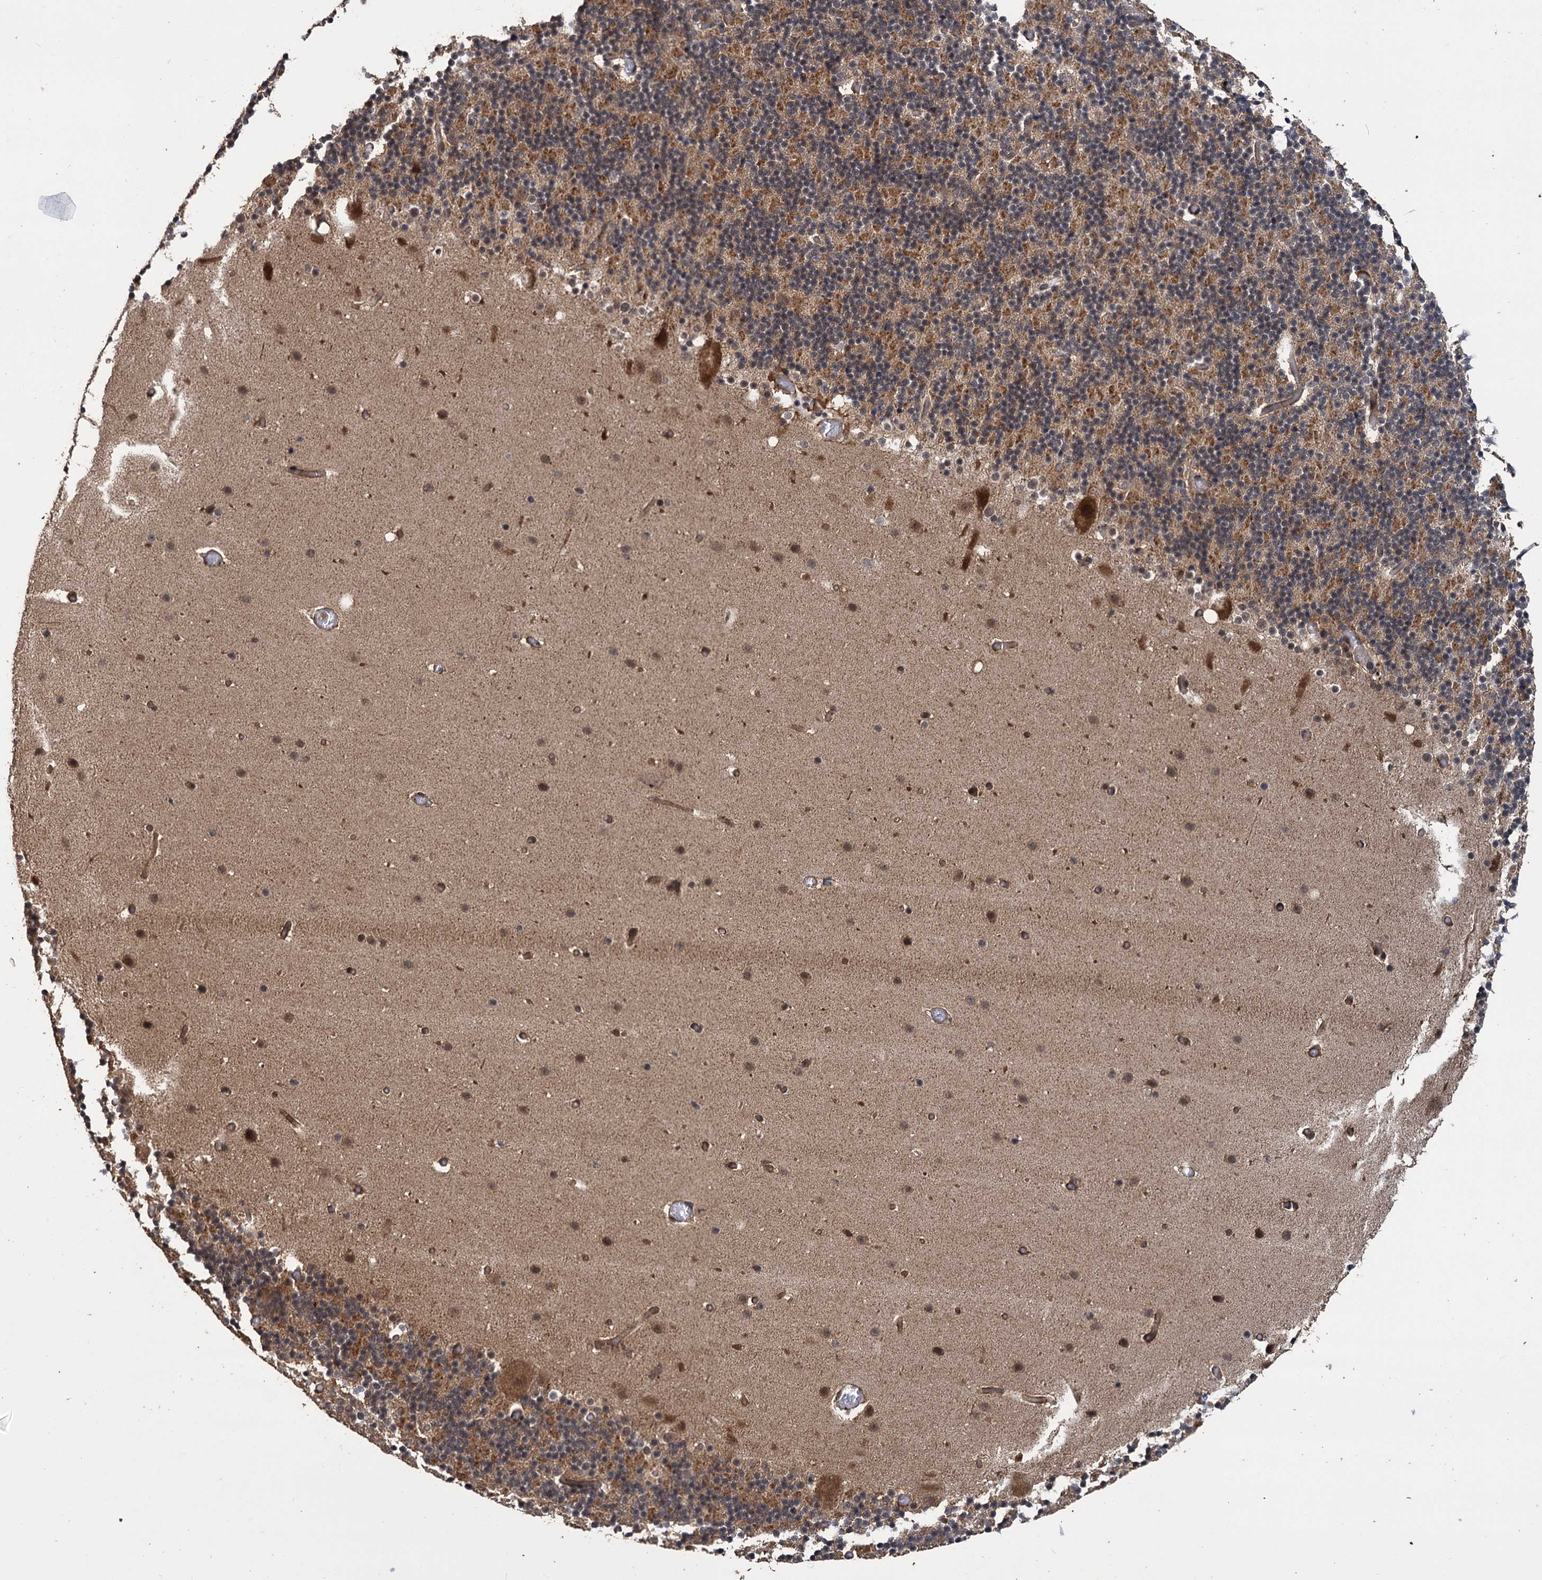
{"staining": {"intensity": "moderate", "quantity": "25%-75%", "location": "cytoplasmic/membranous"}, "tissue": "cerebellum", "cell_type": "Cells in granular layer", "image_type": "normal", "snomed": [{"axis": "morphology", "description": "Normal tissue, NOS"}, {"axis": "topography", "description": "Cerebellum"}], "caption": "Cerebellum stained with a protein marker shows moderate staining in cells in granular layer.", "gene": "KANSL2", "patient": {"sex": "male", "age": 57}}